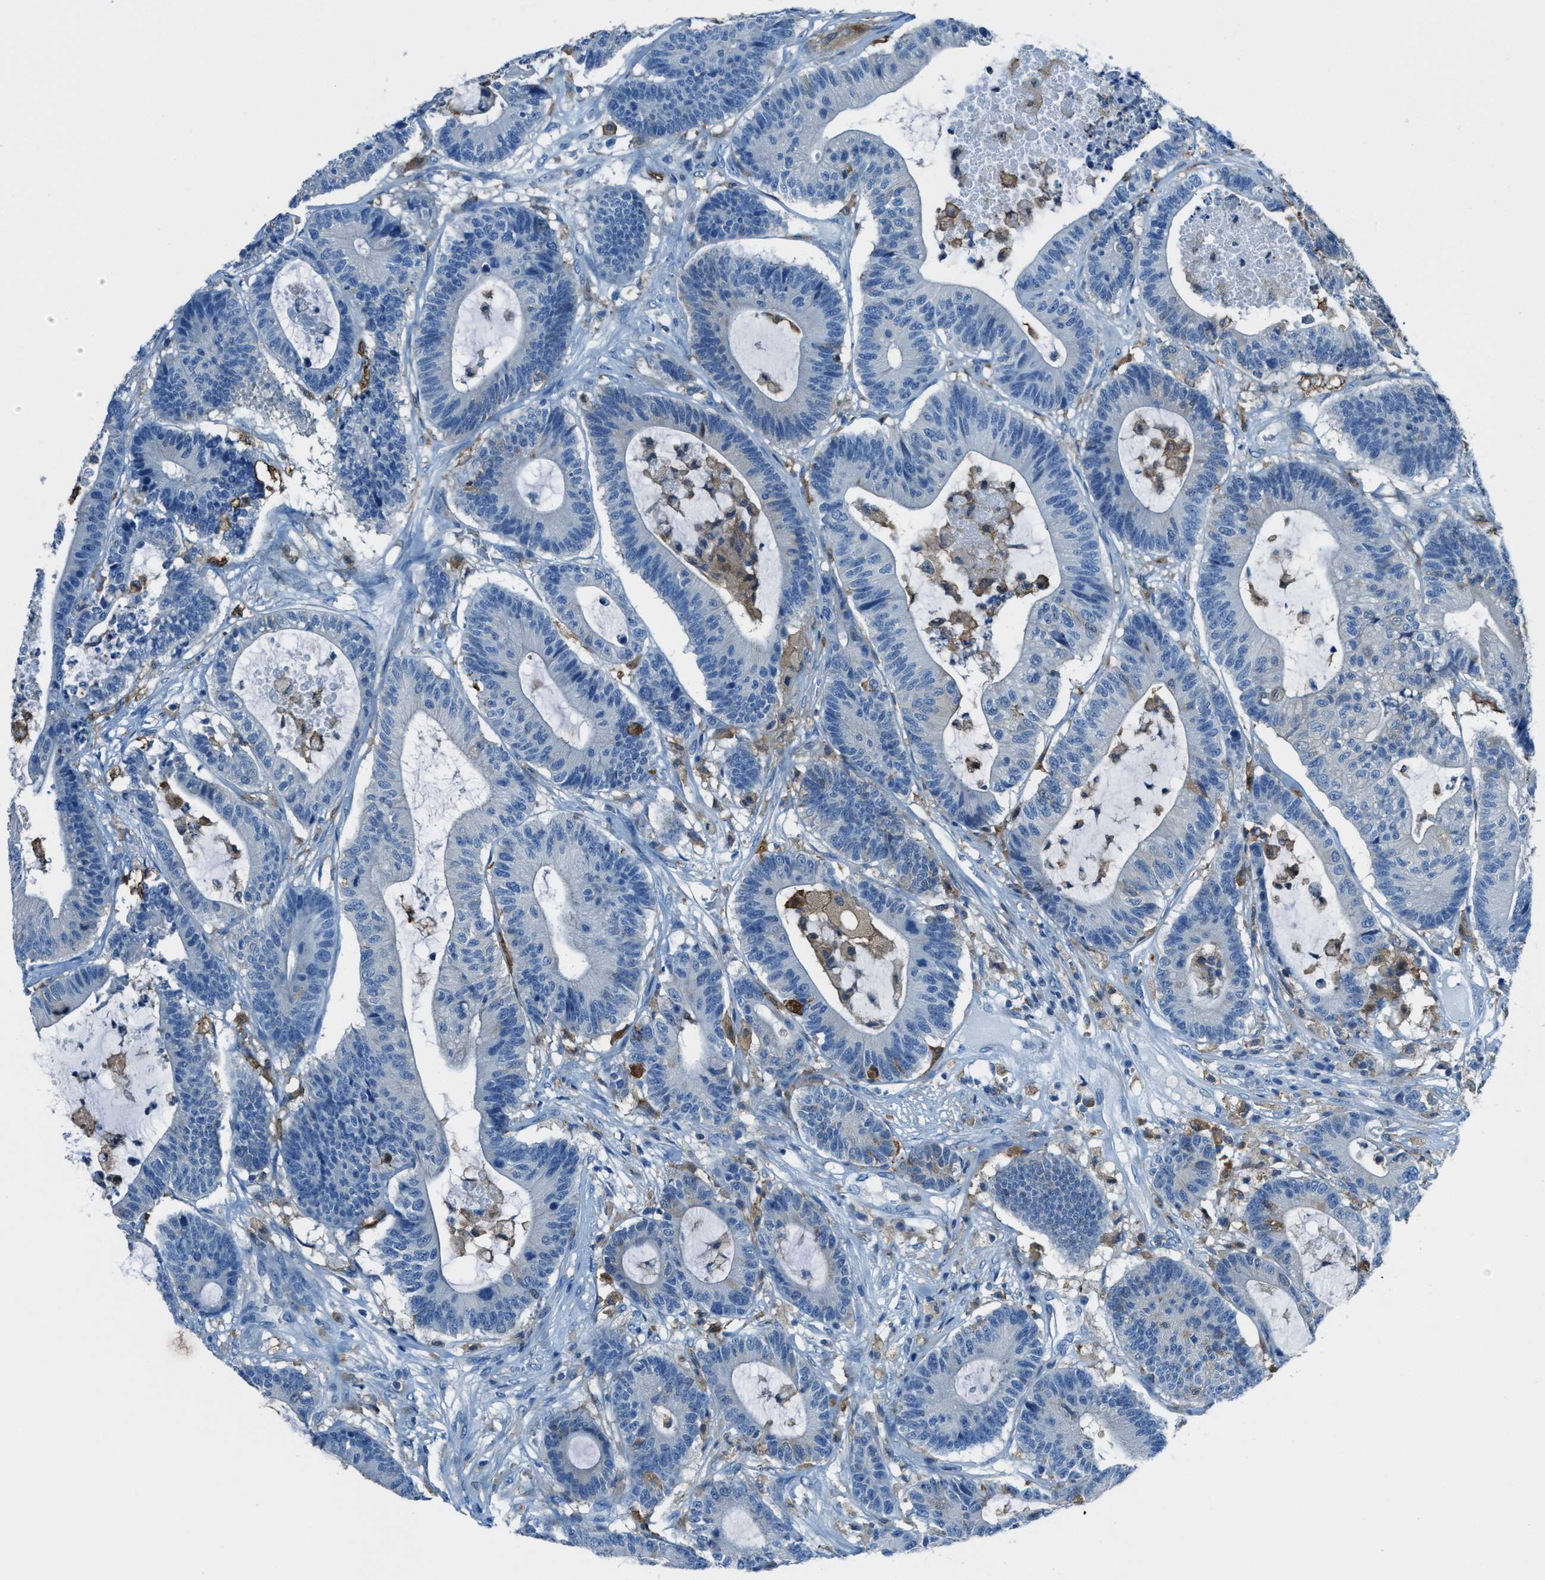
{"staining": {"intensity": "negative", "quantity": "none", "location": "none"}, "tissue": "colorectal cancer", "cell_type": "Tumor cells", "image_type": "cancer", "snomed": [{"axis": "morphology", "description": "Adenocarcinoma, NOS"}, {"axis": "topography", "description": "Colon"}], "caption": "IHC of human colorectal cancer (adenocarcinoma) demonstrates no staining in tumor cells.", "gene": "MATCAP2", "patient": {"sex": "female", "age": 84}}